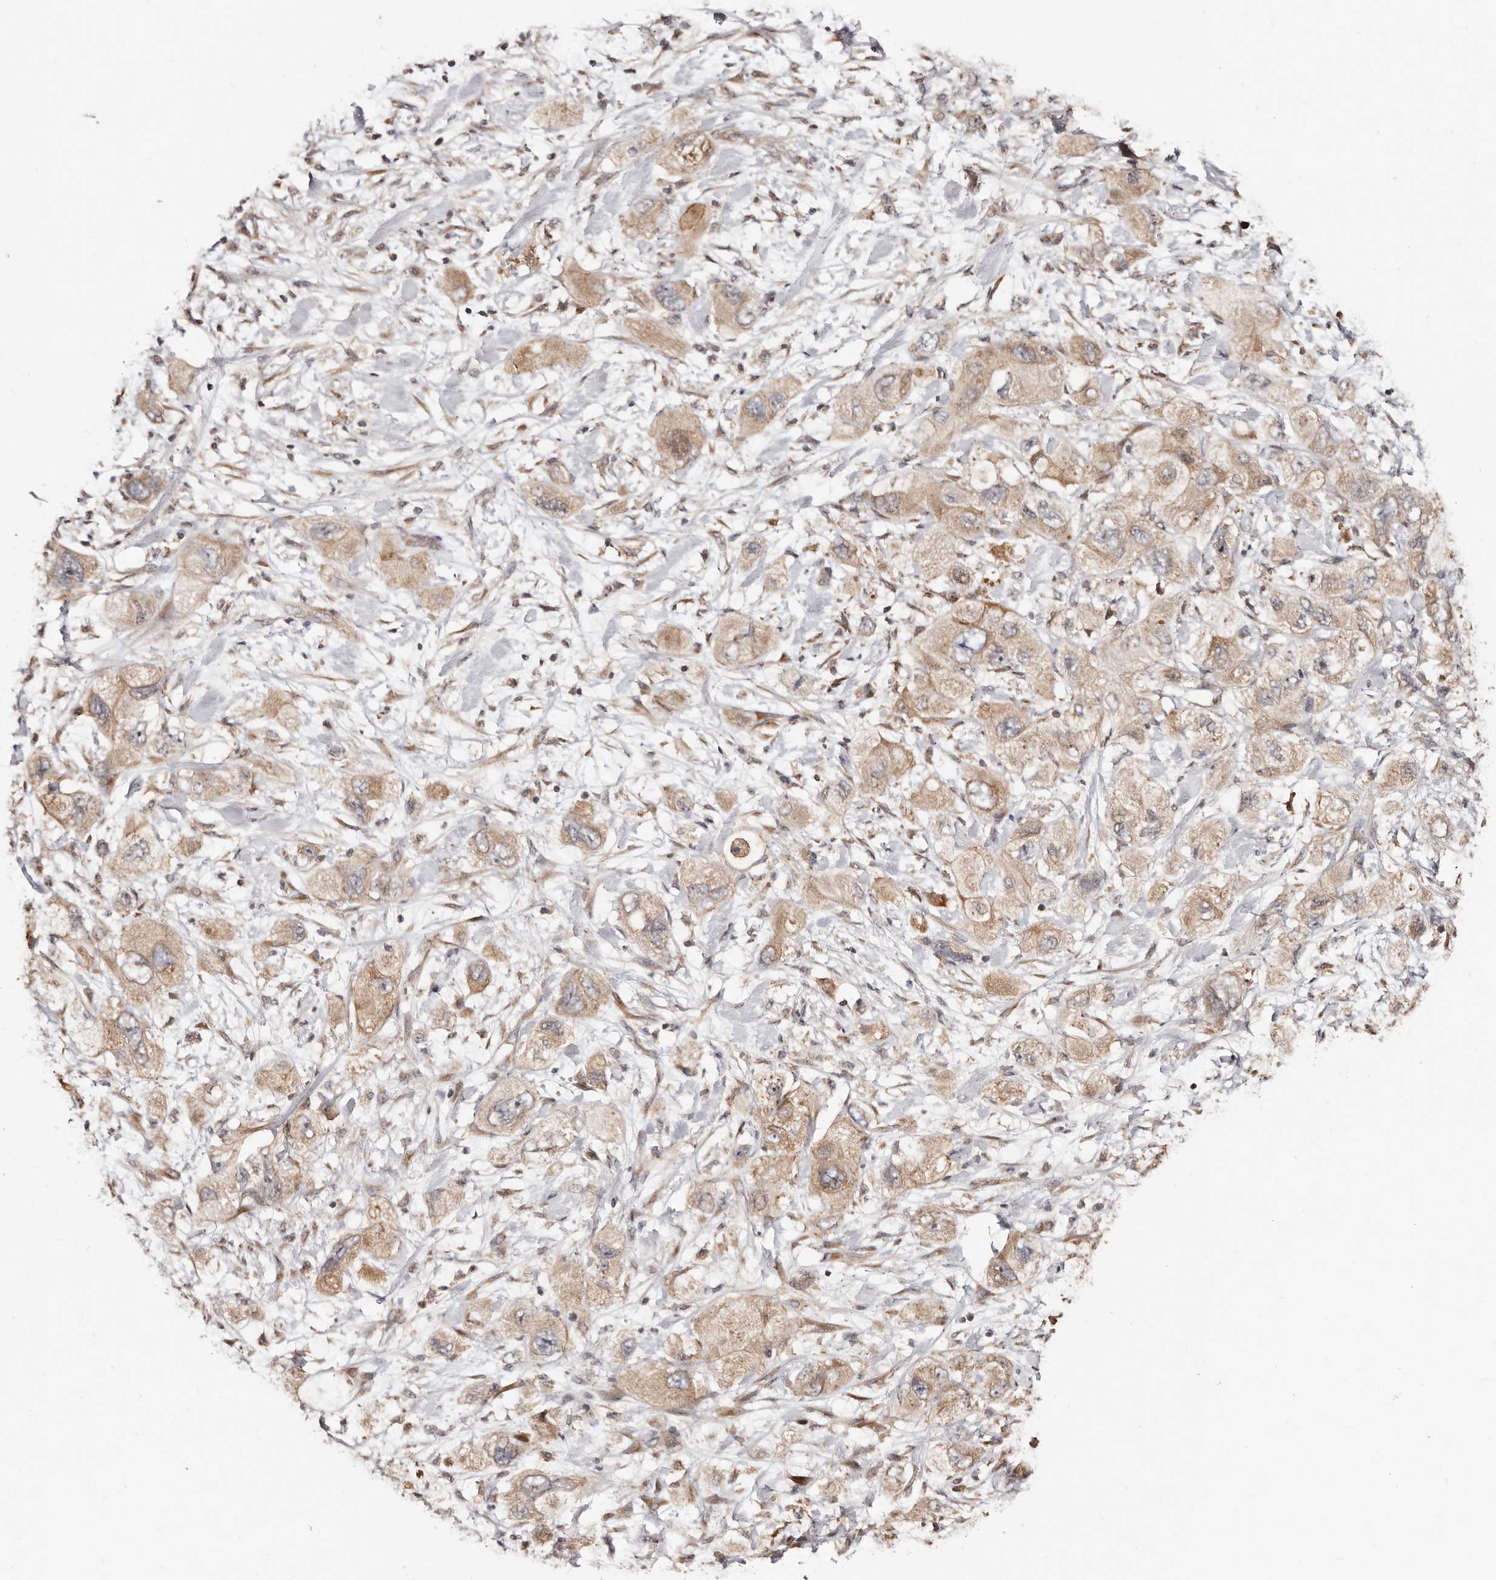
{"staining": {"intensity": "moderate", "quantity": ">75%", "location": "cytoplasmic/membranous"}, "tissue": "pancreatic cancer", "cell_type": "Tumor cells", "image_type": "cancer", "snomed": [{"axis": "morphology", "description": "Adenocarcinoma, NOS"}, {"axis": "topography", "description": "Pancreas"}], "caption": "Brown immunohistochemical staining in human pancreatic cancer demonstrates moderate cytoplasmic/membranous staining in about >75% of tumor cells. Nuclei are stained in blue.", "gene": "APOL6", "patient": {"sex": "female", "age": 73}}